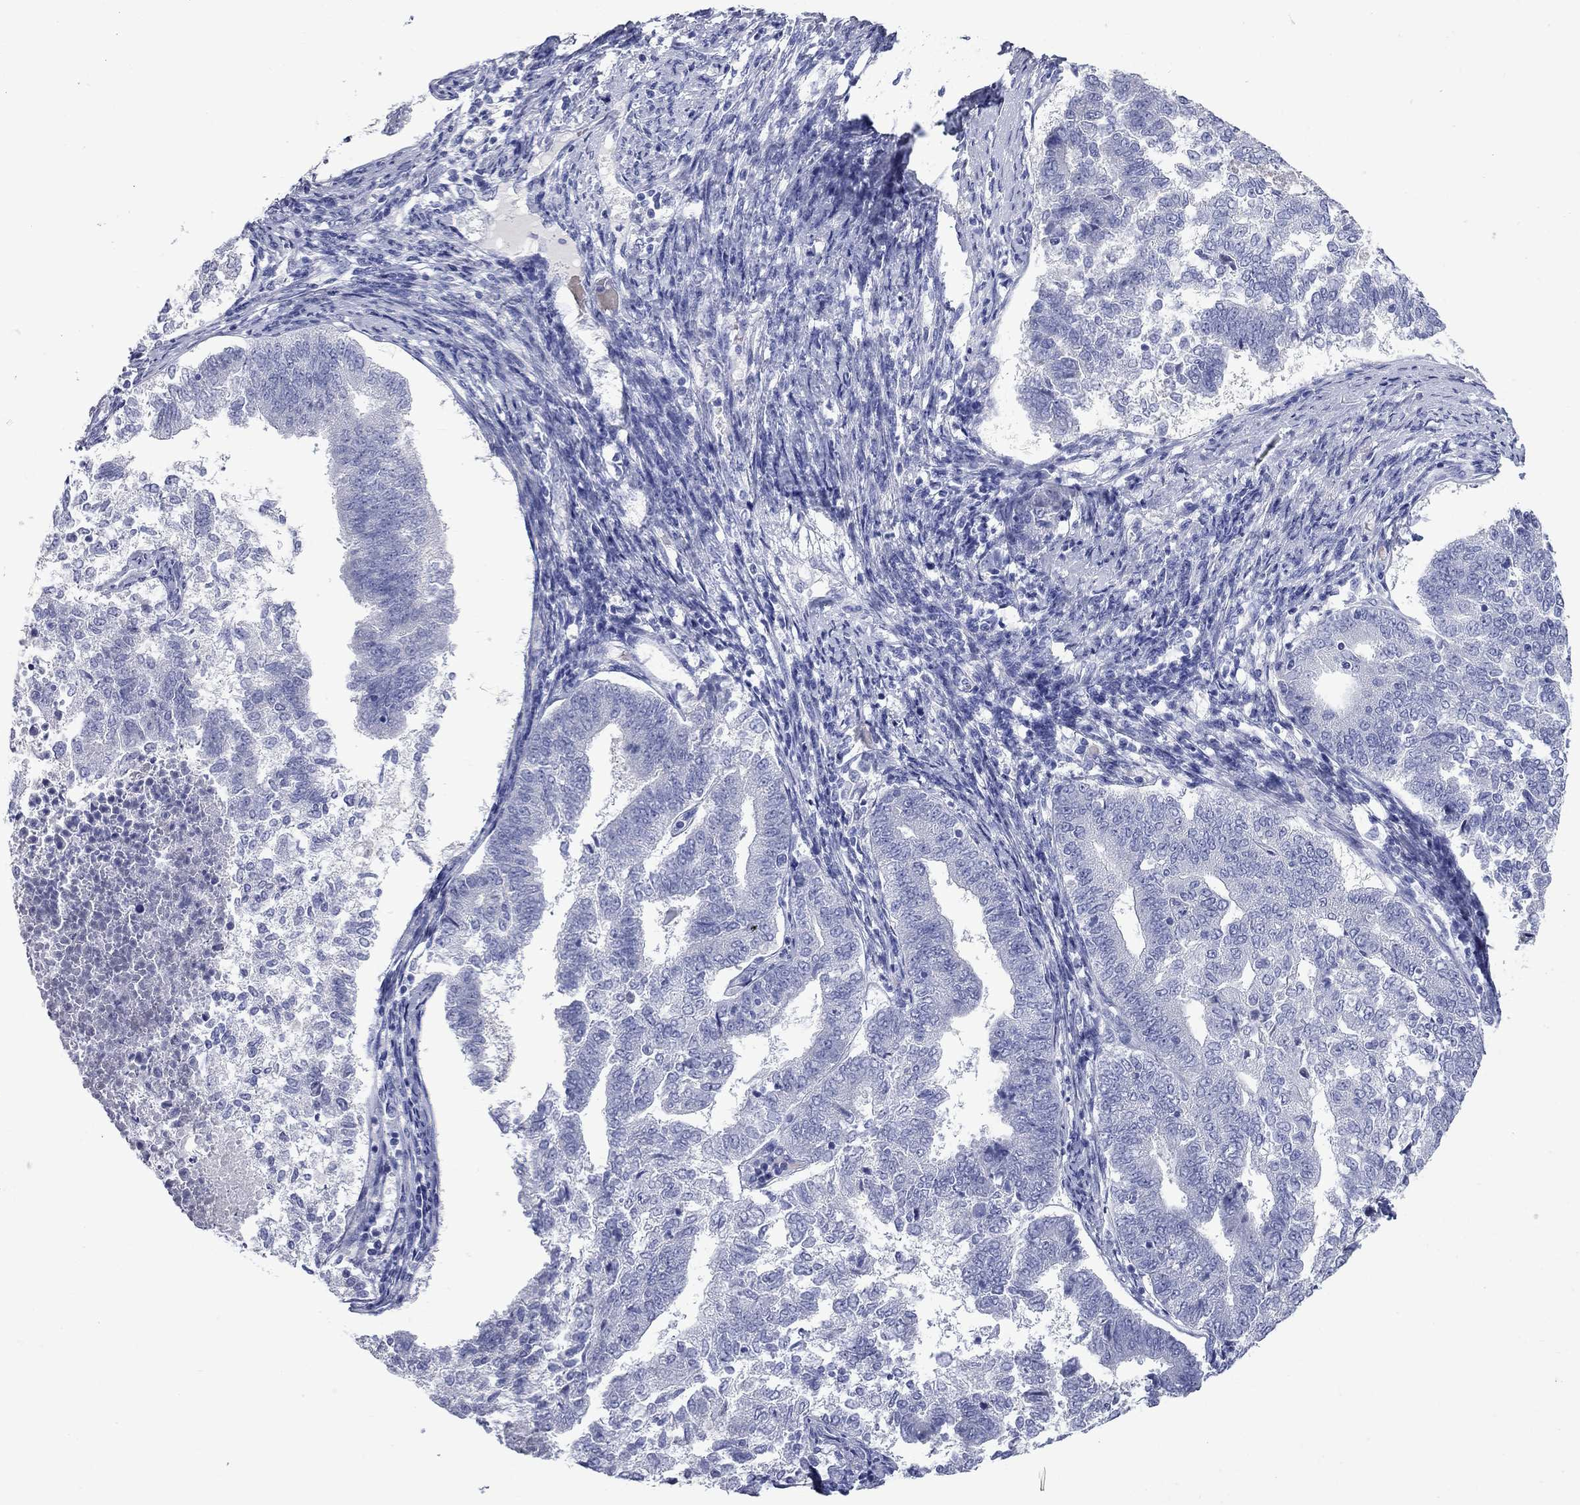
{"staining": {"intensity": "negative", "quantity": "none", "location": "none"}, "tissue": "endometrial cancer", "cell_type": "Tumor cells", "image_type": "cancer", "snomed": [{"axis": "morphology", "description": "Adenocarcinoma, NOS"}, {"axis": "topography", "description": "Endometrium"}], "caption": "This is an immunohistochemistry (IHC) histopathology image of adenocarcinoma (endometrial). There is no staining in tumor cells.", "gene": "UNC119B", "patient": {"sex": "female", "age": 65}}